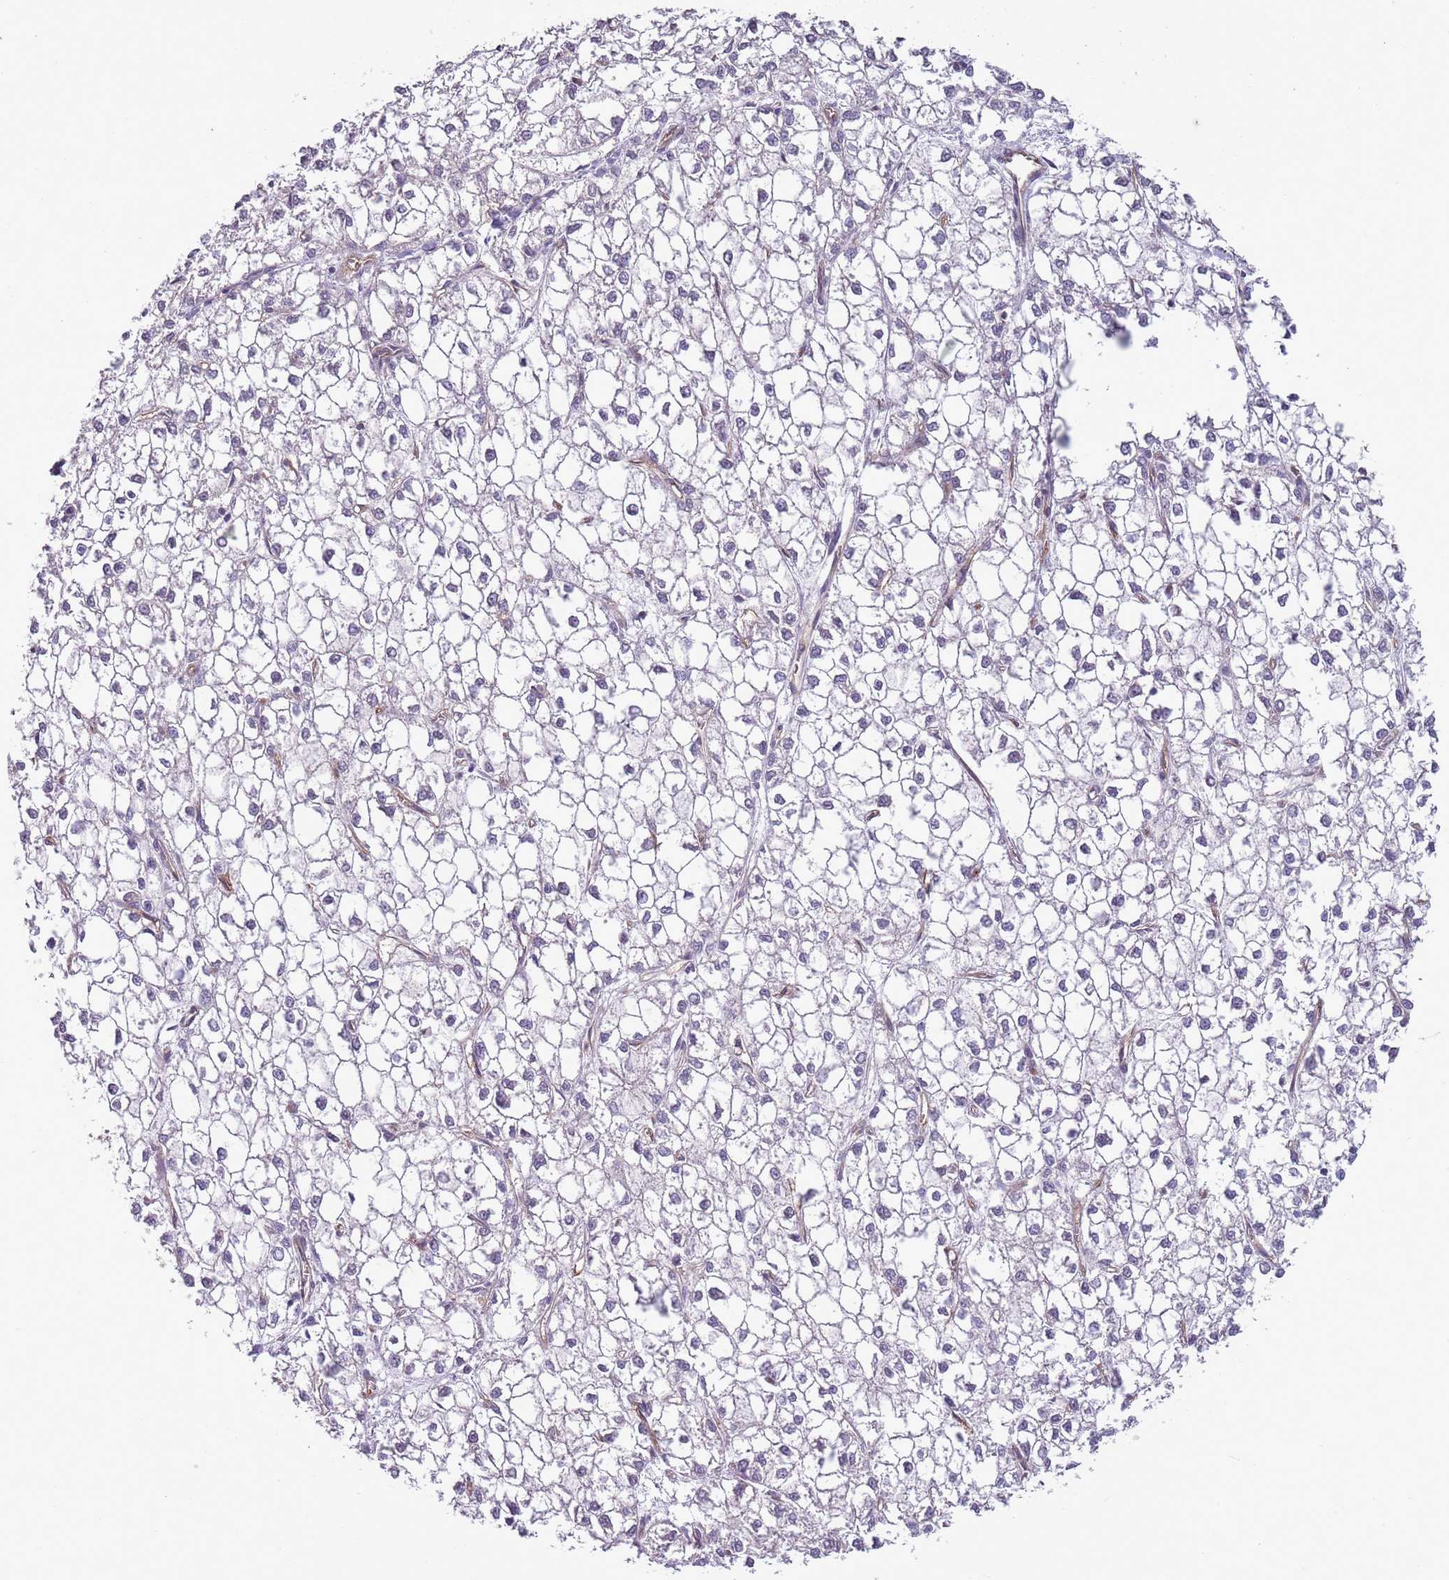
{"staining": {"intensity": "negative", "quantity": "none", "location": "none"}, "tissue": "liver cancer", "cell_type": "Tumor cells", "image_type": "cancer", "snomed": [{"axis": "morphology", "description": "Carcinoma, Hepatocellular, NOS"}, {"axis": "topography", "description": "Liver"}], "caption": "Human liver cancer stained for a protein using IHC displays no expression in tumor cells.", "gene": "SKOR2", "patient": {"sex": "female", "age": 43}}